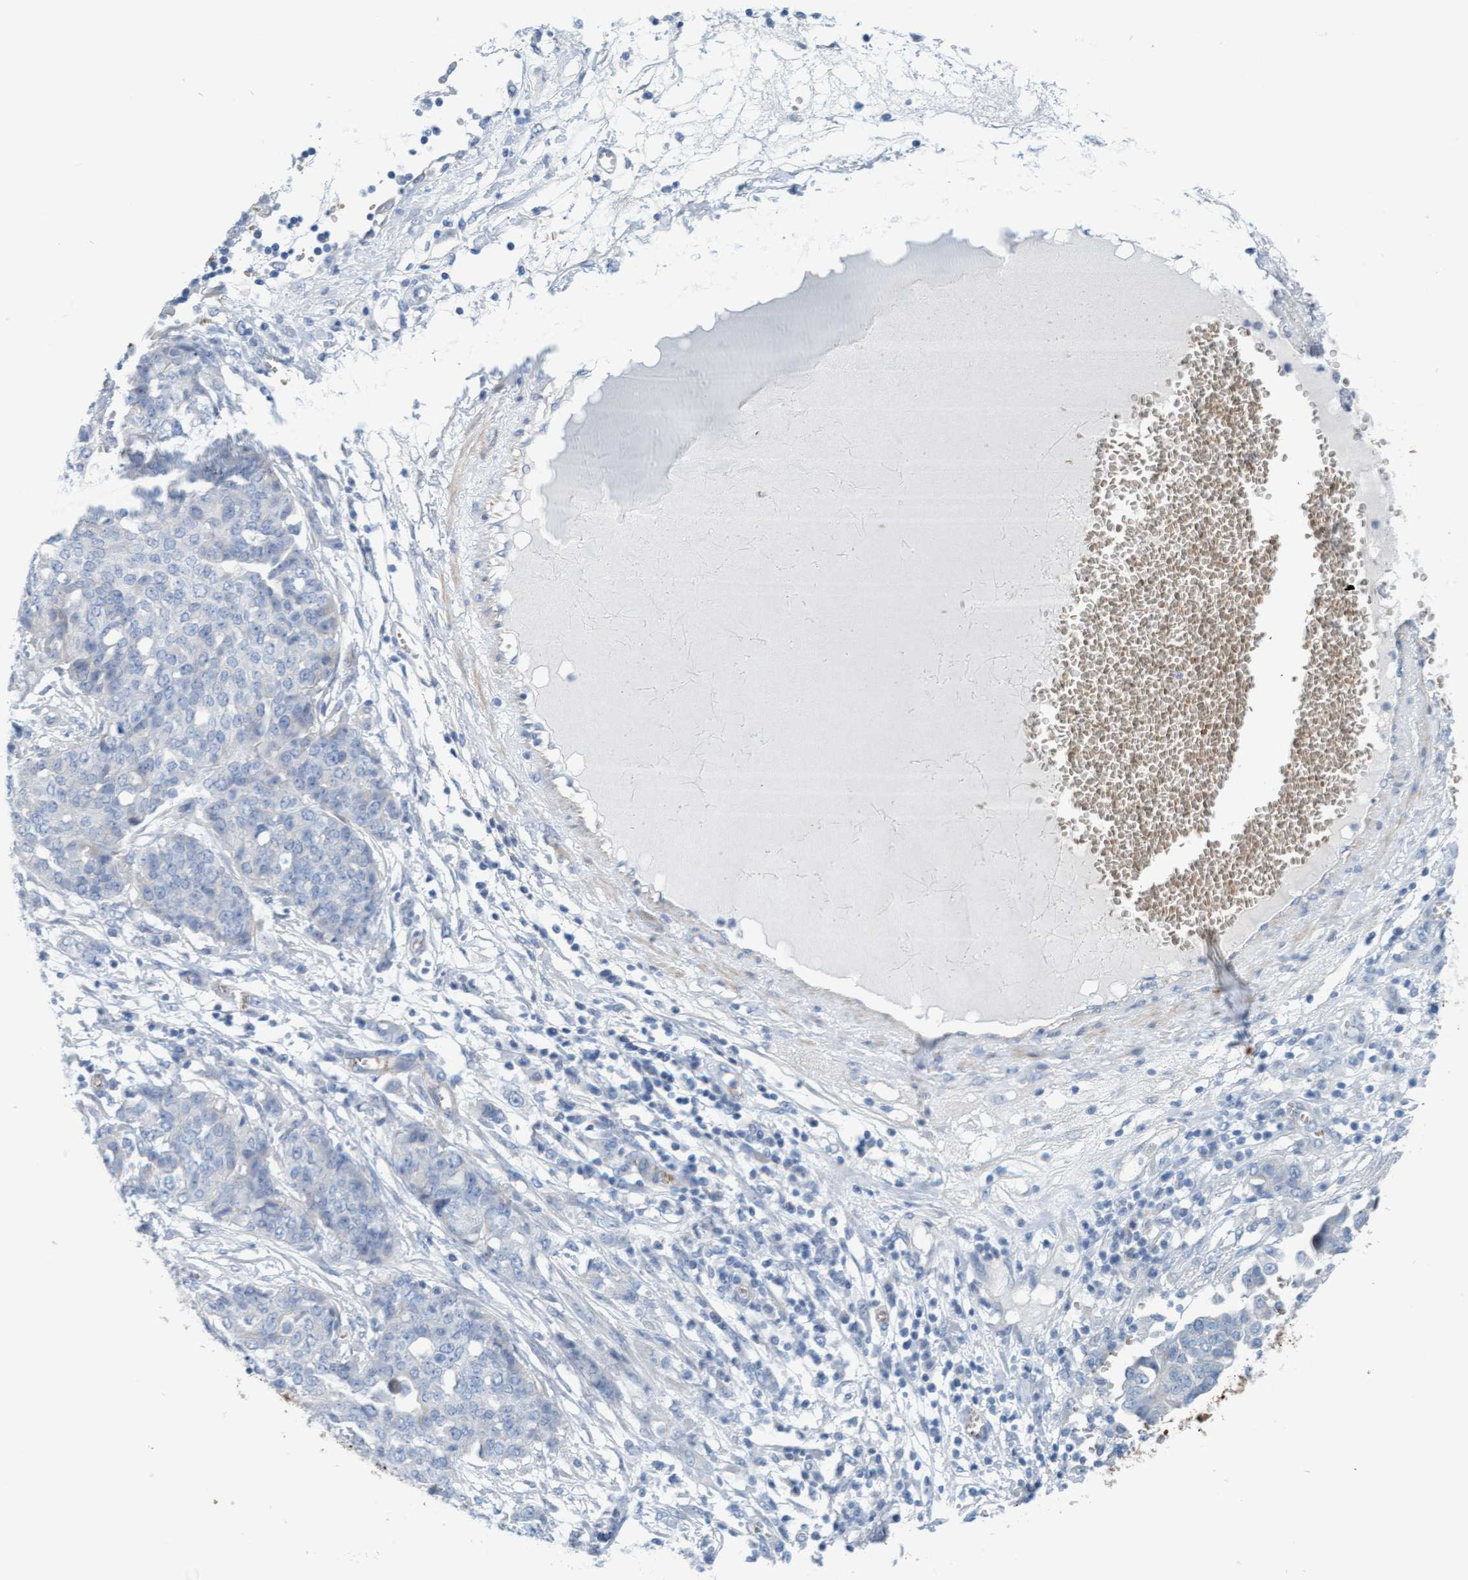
{"staining": {"intensity": "negative", "quantity": "none", "location": "none"}, "tissue": "ovarian cancer", "cell_type": "Tumor cells", "image_type": "cancer", "snomed": [{"axis": "morphology", "description": "Cystadenocarcinoma, serous, NOS"}, {"axis": "topography", "description": "Soft tissue"}, {"axis": "topography", "description": "Ovary"}], "caption": "High power microscopy histopathology image of an immunohistochemistry (IHC) image of serous cystadenocarcinoma (ovarian), revealing no significant expression in tumor cells.", "gene": "P2RX5", "patient": {"sex": "female", "age": 57}}